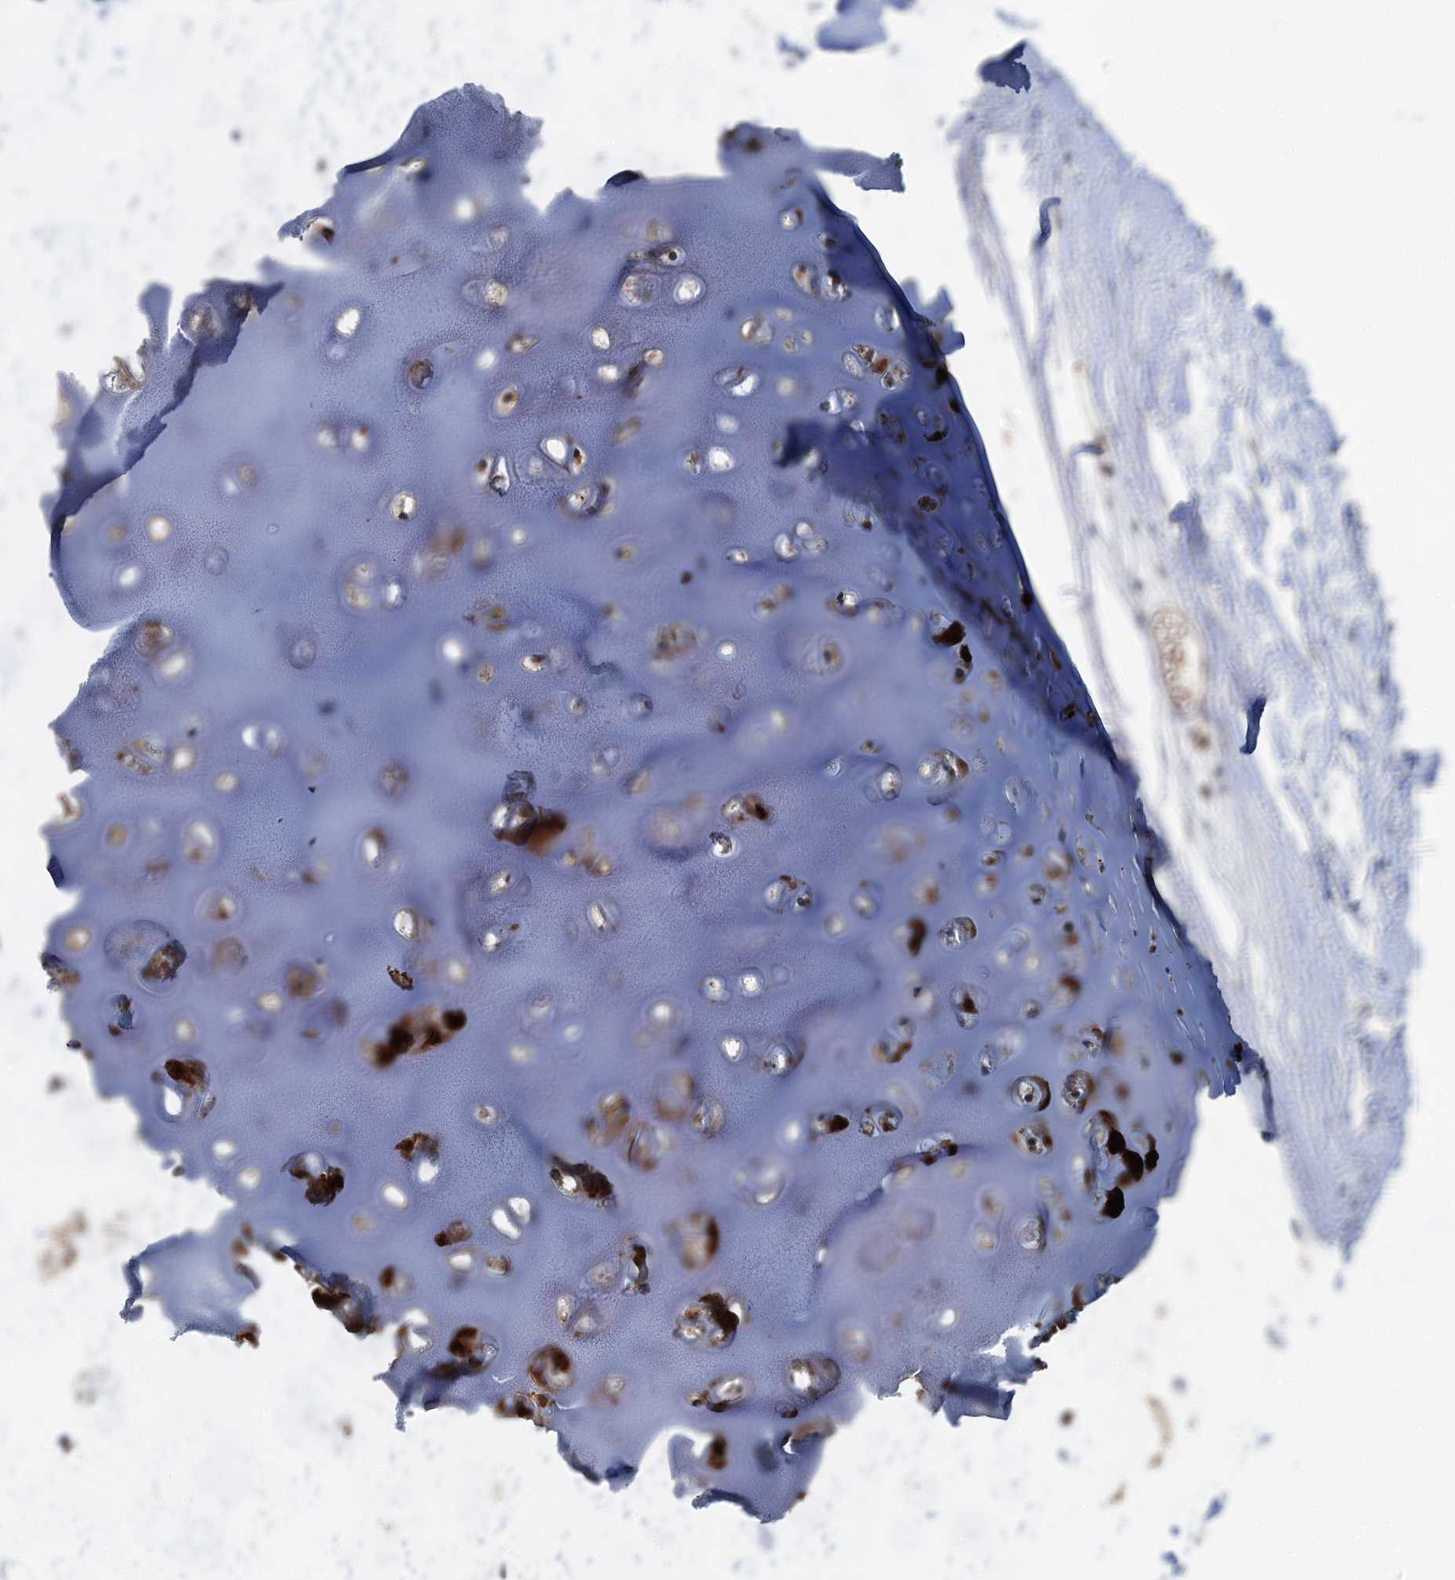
{"staining": {"intensity": "moderate", "quantity": "25%-75%", "location": "cytoplasmic/membranous"}, "tissue": "adipose tissue", "cell_type": "Adipocytes", "image_type": "normal", "snomed": [{"axis": "morphology", "description": "Normal tissue, NOS"}, {"axis": "topography", "description": "Lymph node"}, {"axis": "topography", "description": "Bronchus"}], "caption": "The photomicrograph reveals a brown stain indicating the presence of a protein in the cytoplasmic/membranous of adipocytes in adipose tissue. Ihc stains the protein of interest in brown and the nuclei are stained blue.", "gene": "APBA2", "patient": {"sex": "male", "age": 63}}